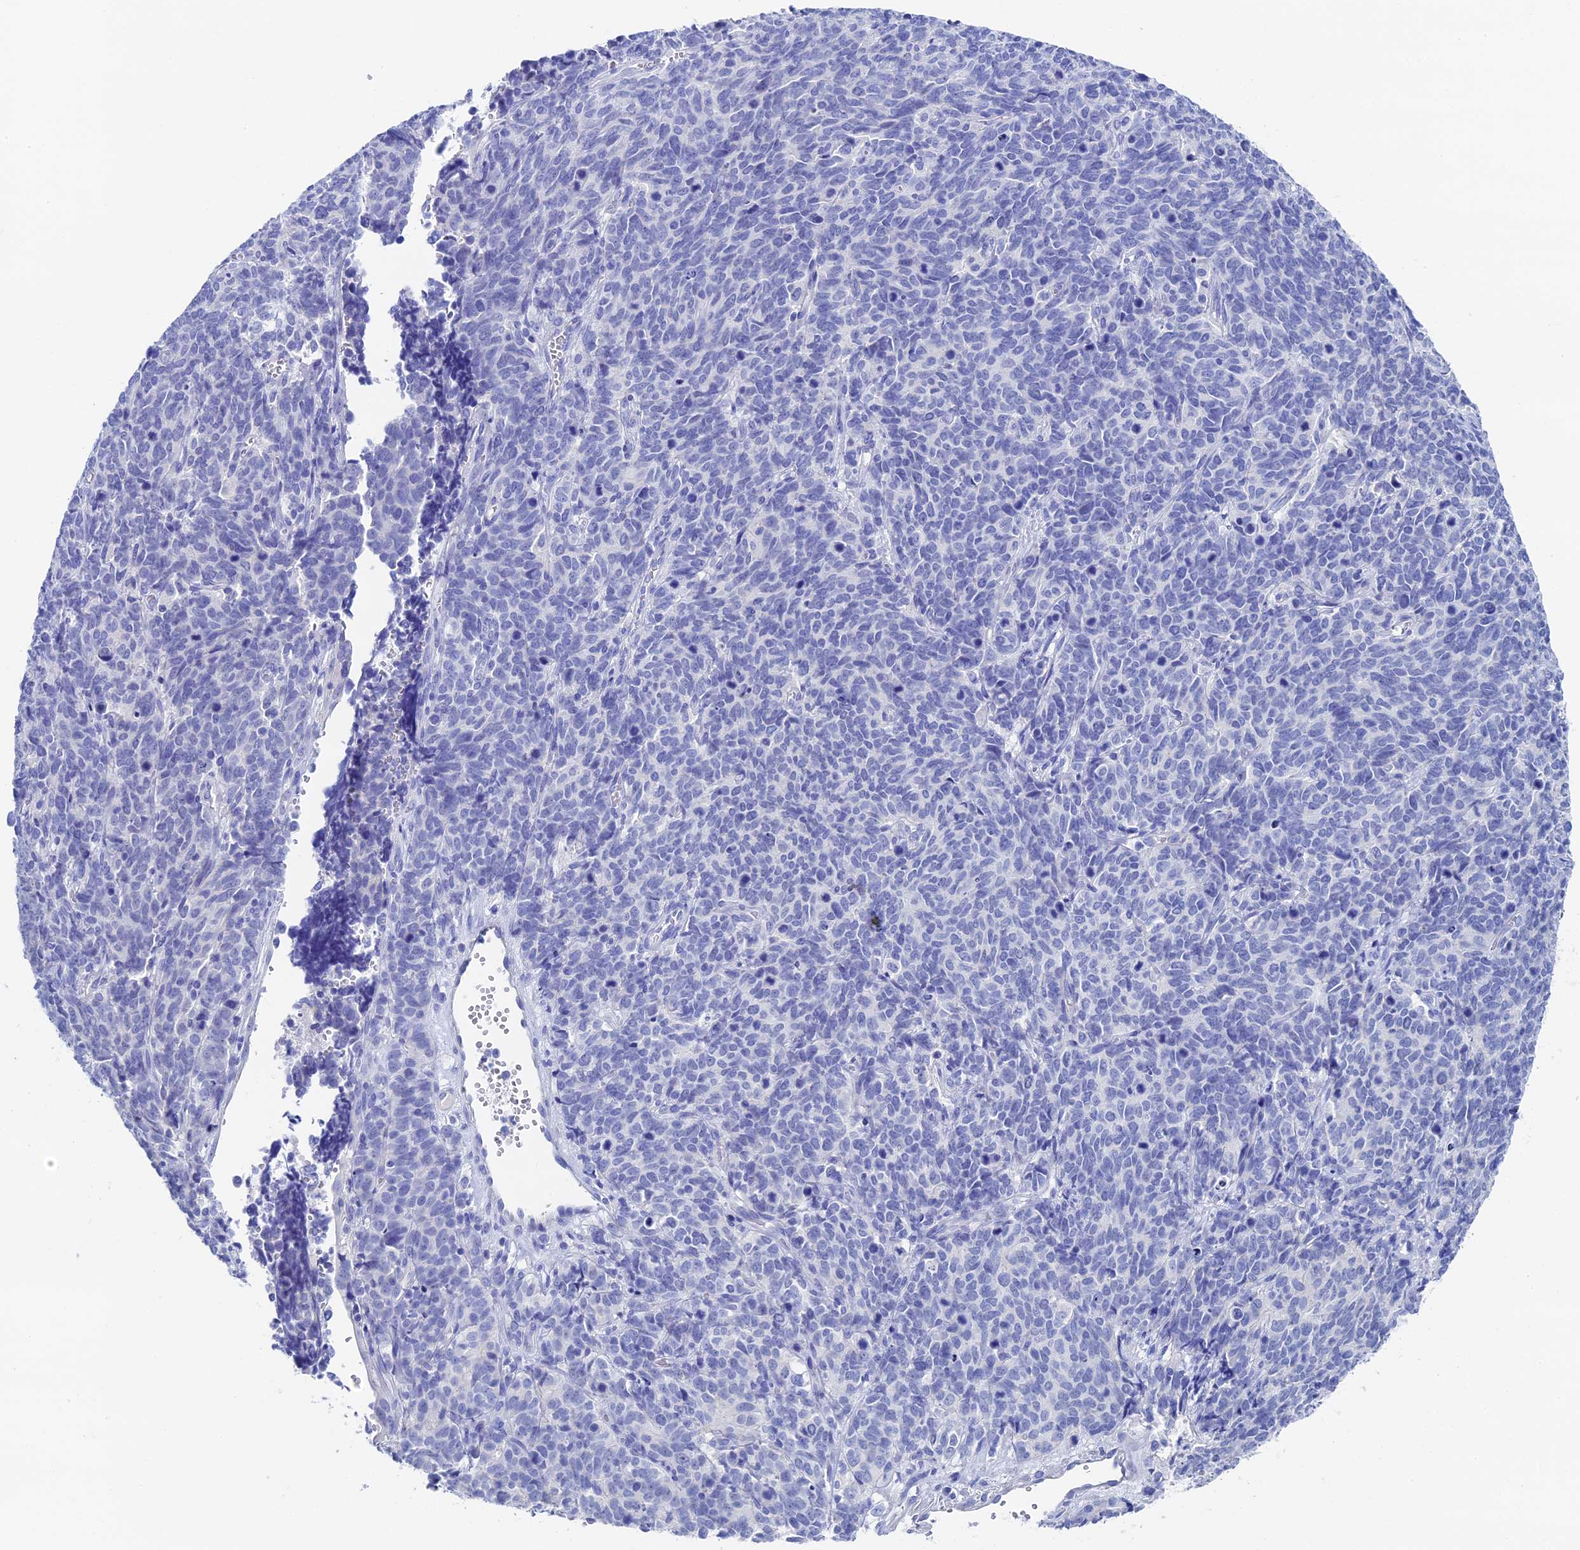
{"staining": {"intensity": "negative", "quantity": "none", "location": "none"}, "tissue": "cervical cancer", "cell_type": "Tumor cells", "image_type": "cancer", "snomed": [{"axis": "morphology", "description": "Squamous cell carcinoma, NOS"}, {"axis": "topography", "description": "Cervix"}], "caption": "Immunohistochemistry micrograph of squamous cell carcinoma (cervical) stained for a protein (brown), which shows no expression in tumor cells. Brightfield microscopy of immunohistochemistry (IHC) stained with DAB (brown) and hematoxylin (blue), captured at high magnification.", "gene": "UNC119", "patient": {"sex": "female", "age": 60}}